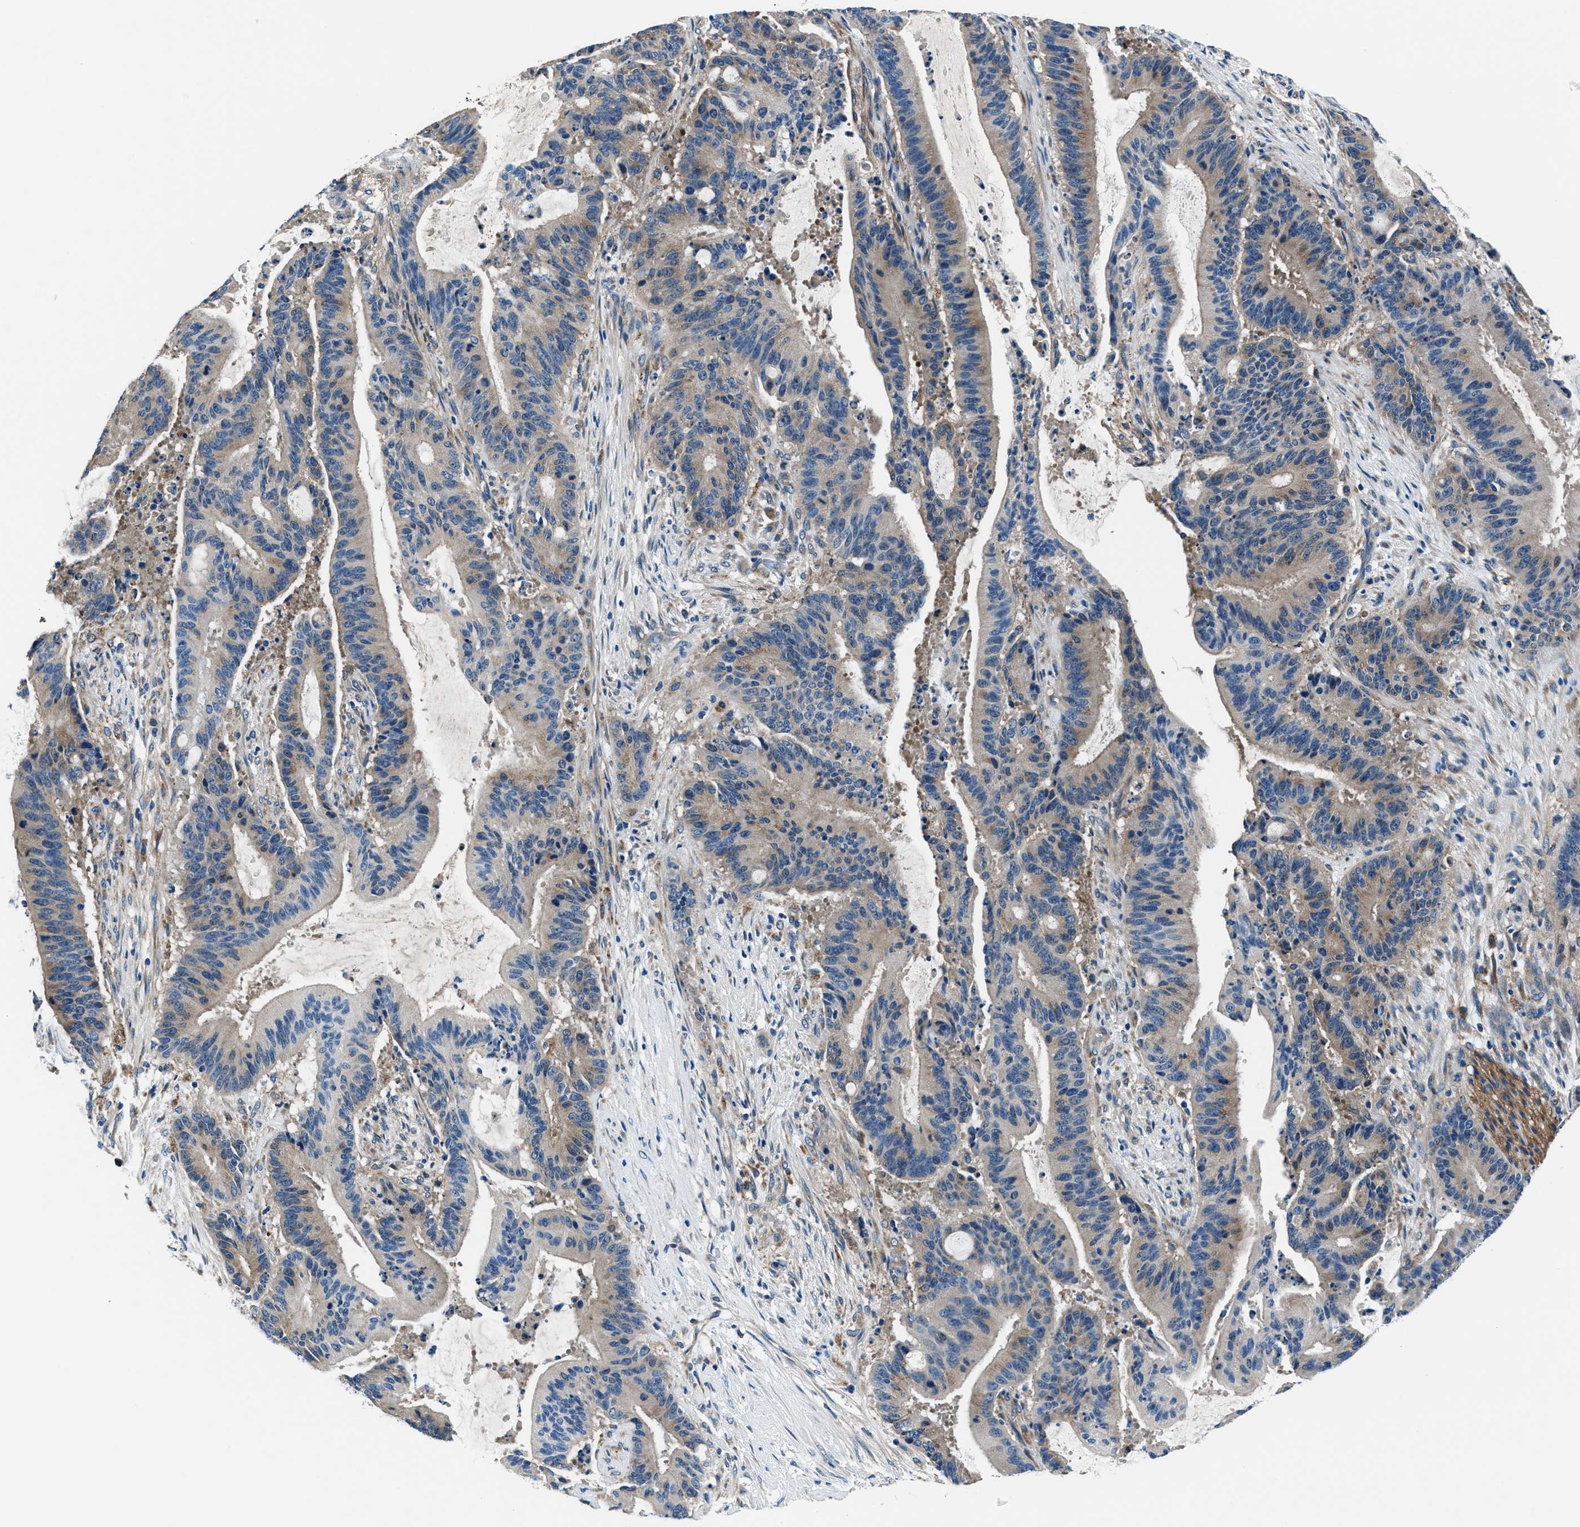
{"staining": {"intensity": "weak", "quantity": "<25%", "location": "cytoplasmic/membranous"}, "tissue": "liver cancer", "cell_type": "Tumor cells", "image_type": "cancer", "snomed": [{"axis": "morphology", "description": "Normal tissue, NOS"}, {"axis": "morphology", "description": "Cholangiocarcinoma"}, {"axis": "topography", "description": "Liver"}, {"axis": "topography", "description": "Peripheral nerve tissue"}], "caption": "Immunohistochemistry (IHC) of liver cholangiocarcinoma shows no staining in tumor cells.", "gene": "PRTFDC1", "patient": {"sex": "female", "age": 73}}